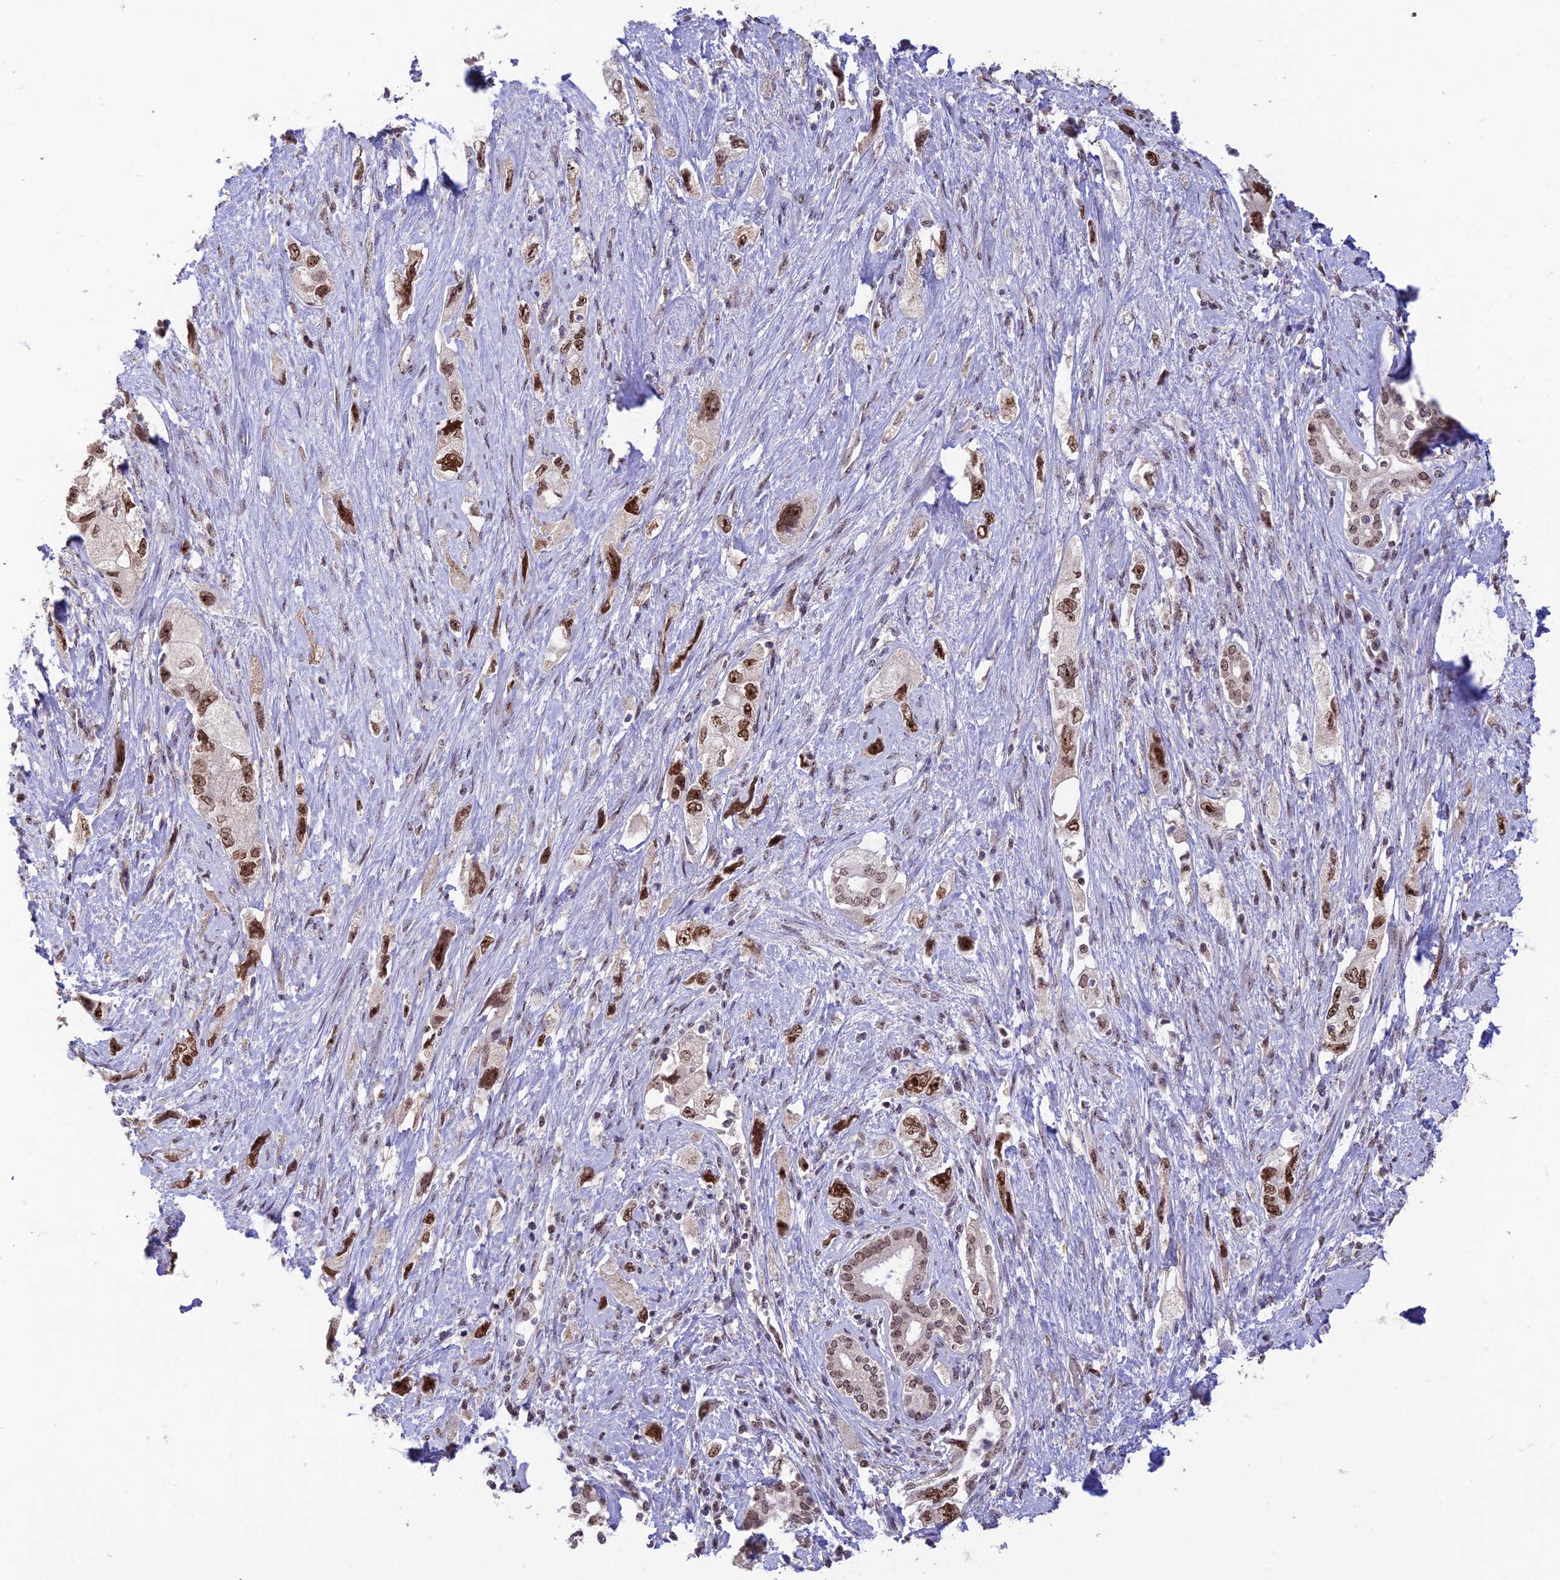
{"staining": {"intensity": "strong", "quantity": ">75%", "location": "nuclear"}, "tissue": "pancreatic cancer", "cell_type": "Tumor cells", "image_type": "cancer", "snomed": [{"axis": "morphology", "description": "Adenocarcinoma, NOS"}, {"axis": "topography", "description": "Pancreas"}], "caption": "Immunohistochemistry micrograph of human pancreatic cancer stained for a protein (brown), which shows high levels of strong nuclear positivity in approximately >75% of tumor cells.", "gene": "POLR1G", "patient": {"sex": "female", "age": 73}}